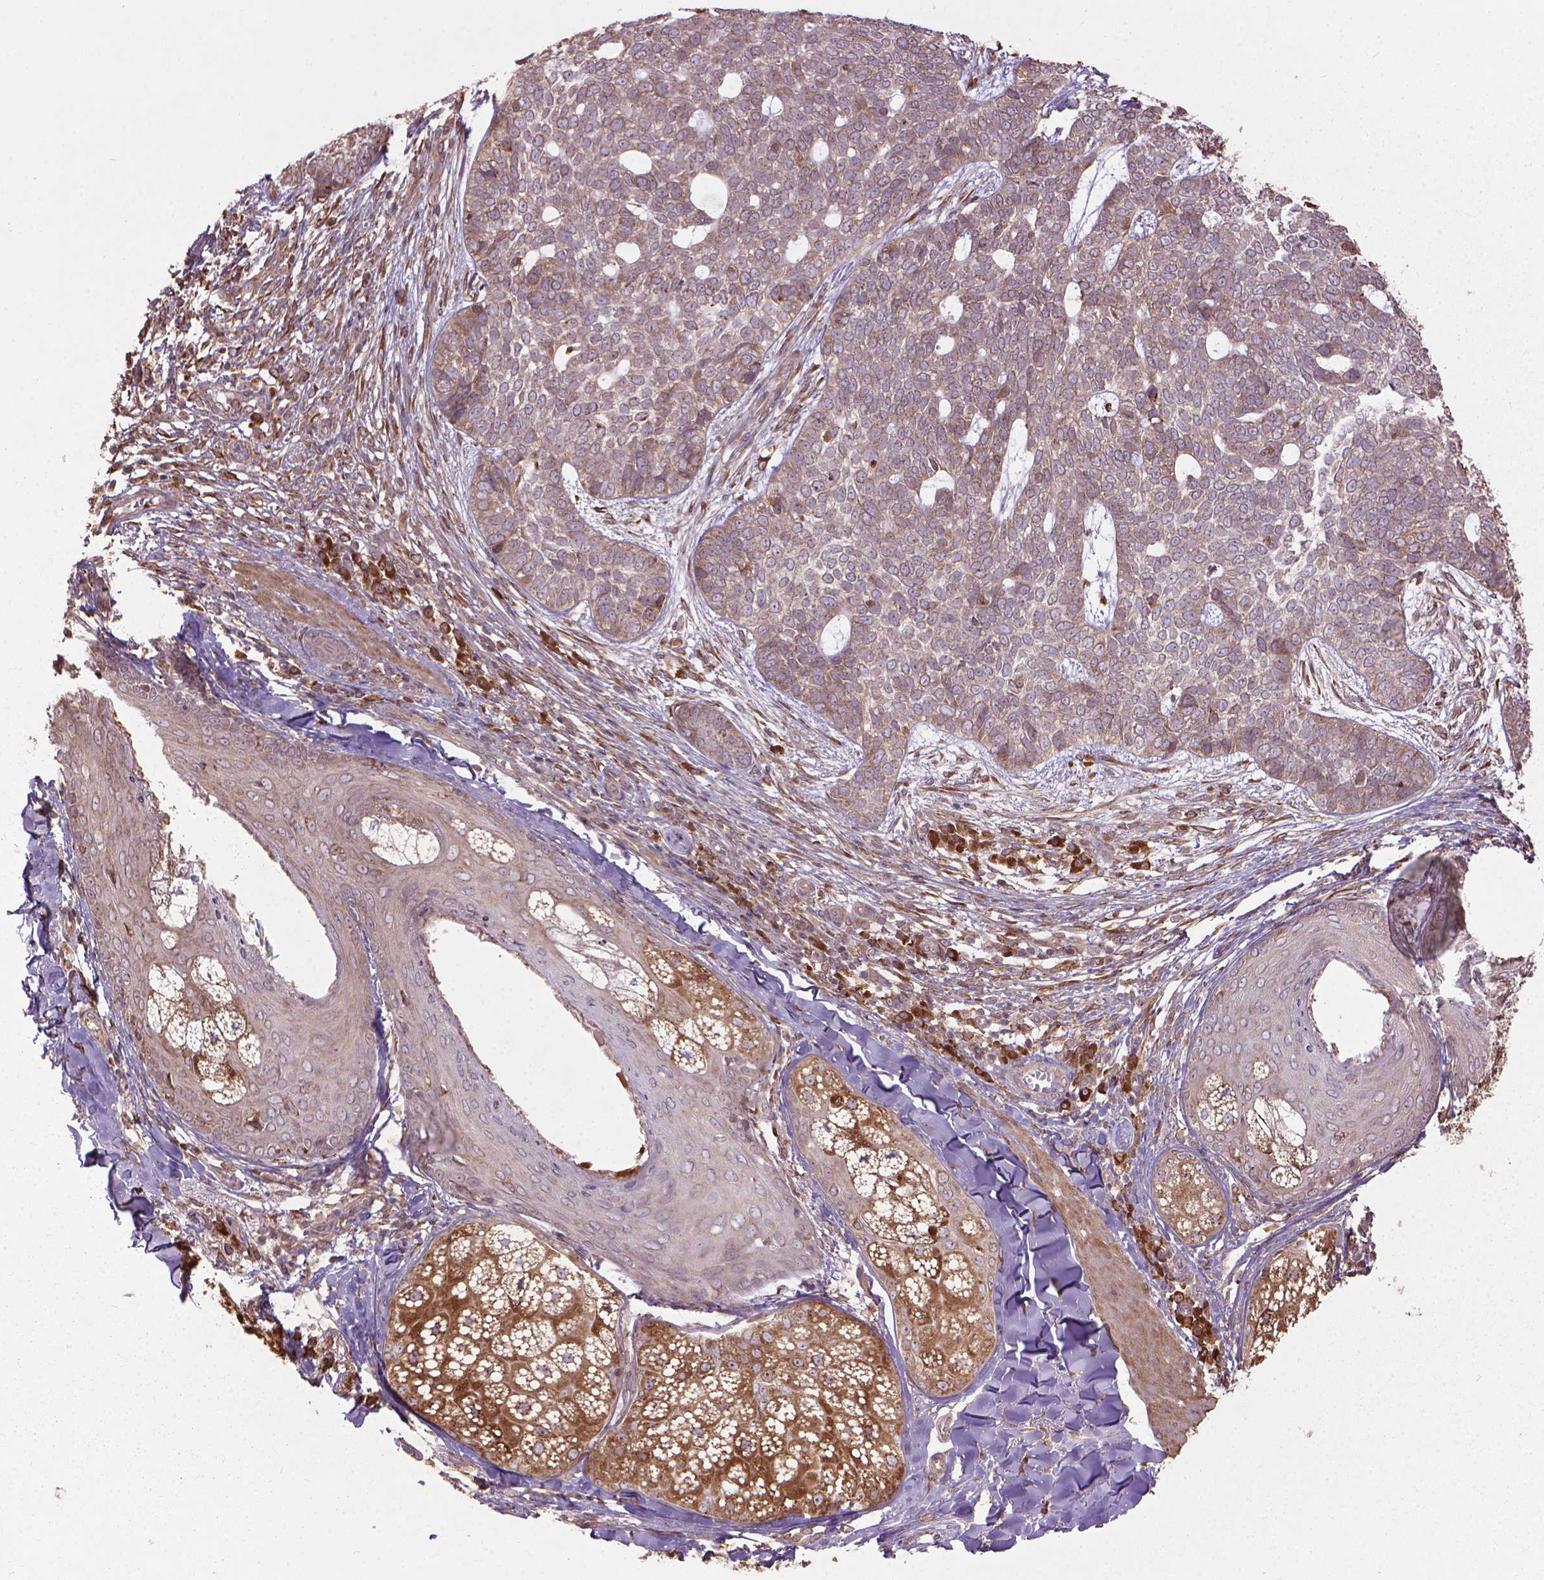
{"staining": {"intensity": "weak", "quantity": ">75%", "location": "cytoplasmic/membranous"}, "tissue": "skin cancer", "cell_type": "Tumor cells", "image_type": "cancer", "snomed": [{"axis": "morphology", "description": "Basal cell carcinoma"}, {"axis": "topography", "description": "Skin"}], "caption": "Immunohistochemical staining of human basal cell carcinoma (skin) demonstrates low levels of weak cytoplasmic/membranous expression in approximately >75% of tumor cells.", "gene": "GAS1", "patient": {"sex": "female", "age": 69}}